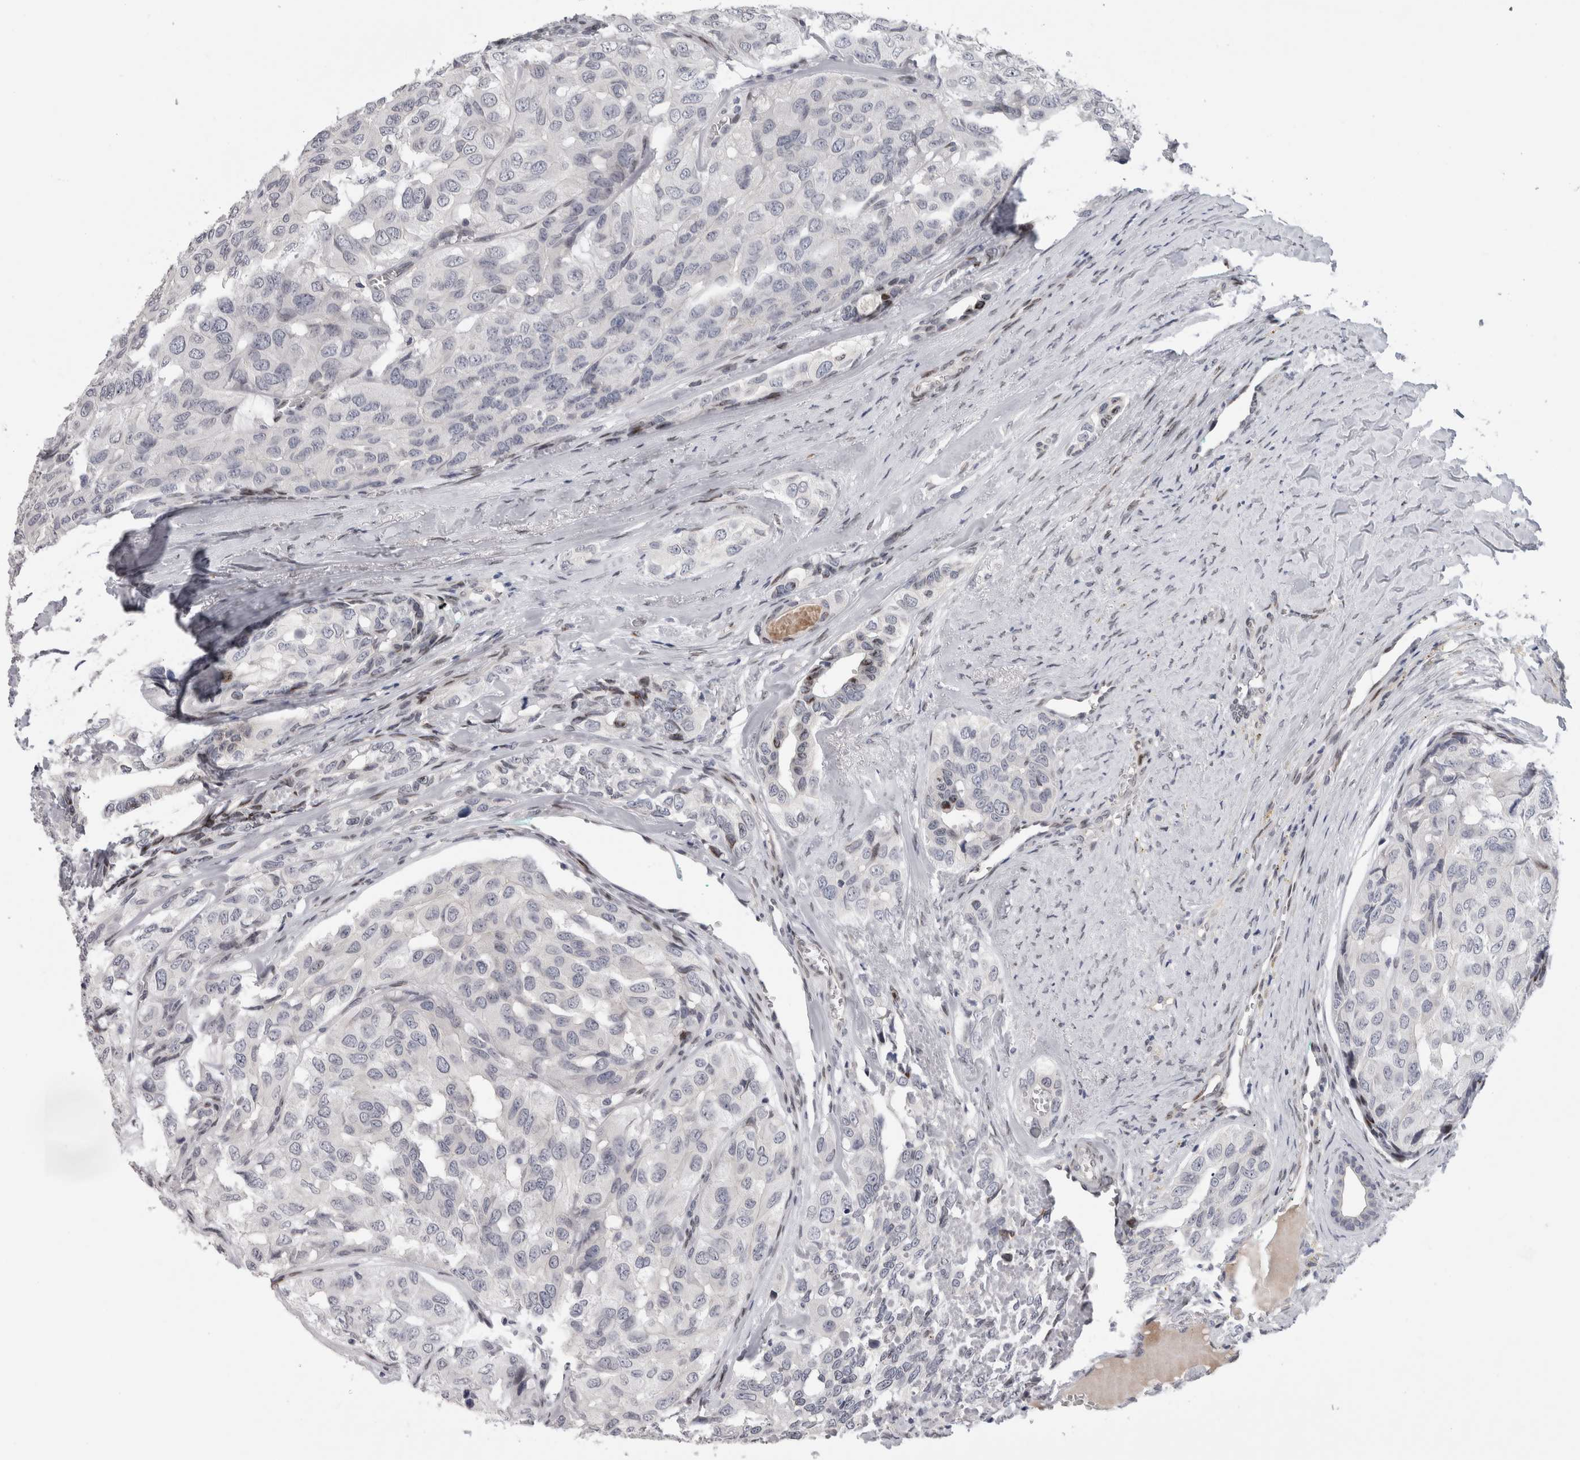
{"staining": {"intensity": "negative", "quantity": "none", "location": "none"}, "tissue": "head and neck cancer", "cell_type": "Tumor cells", "image_type": "cancer", "snomed": [{"axis": "morphology", "description": "Adenocarcinoma, NOS"}, {"axis": "topography", "description": "Salivary gland, NOS"}, {"axis": "topography", "description": "Head-Neck"}], "caption": "Micrograph shows no significant protein staining in tumor cells of adenocarcinoma (head and neck).", "gene": "DMTN", "patient": {"sex": "female", "age": 76}}